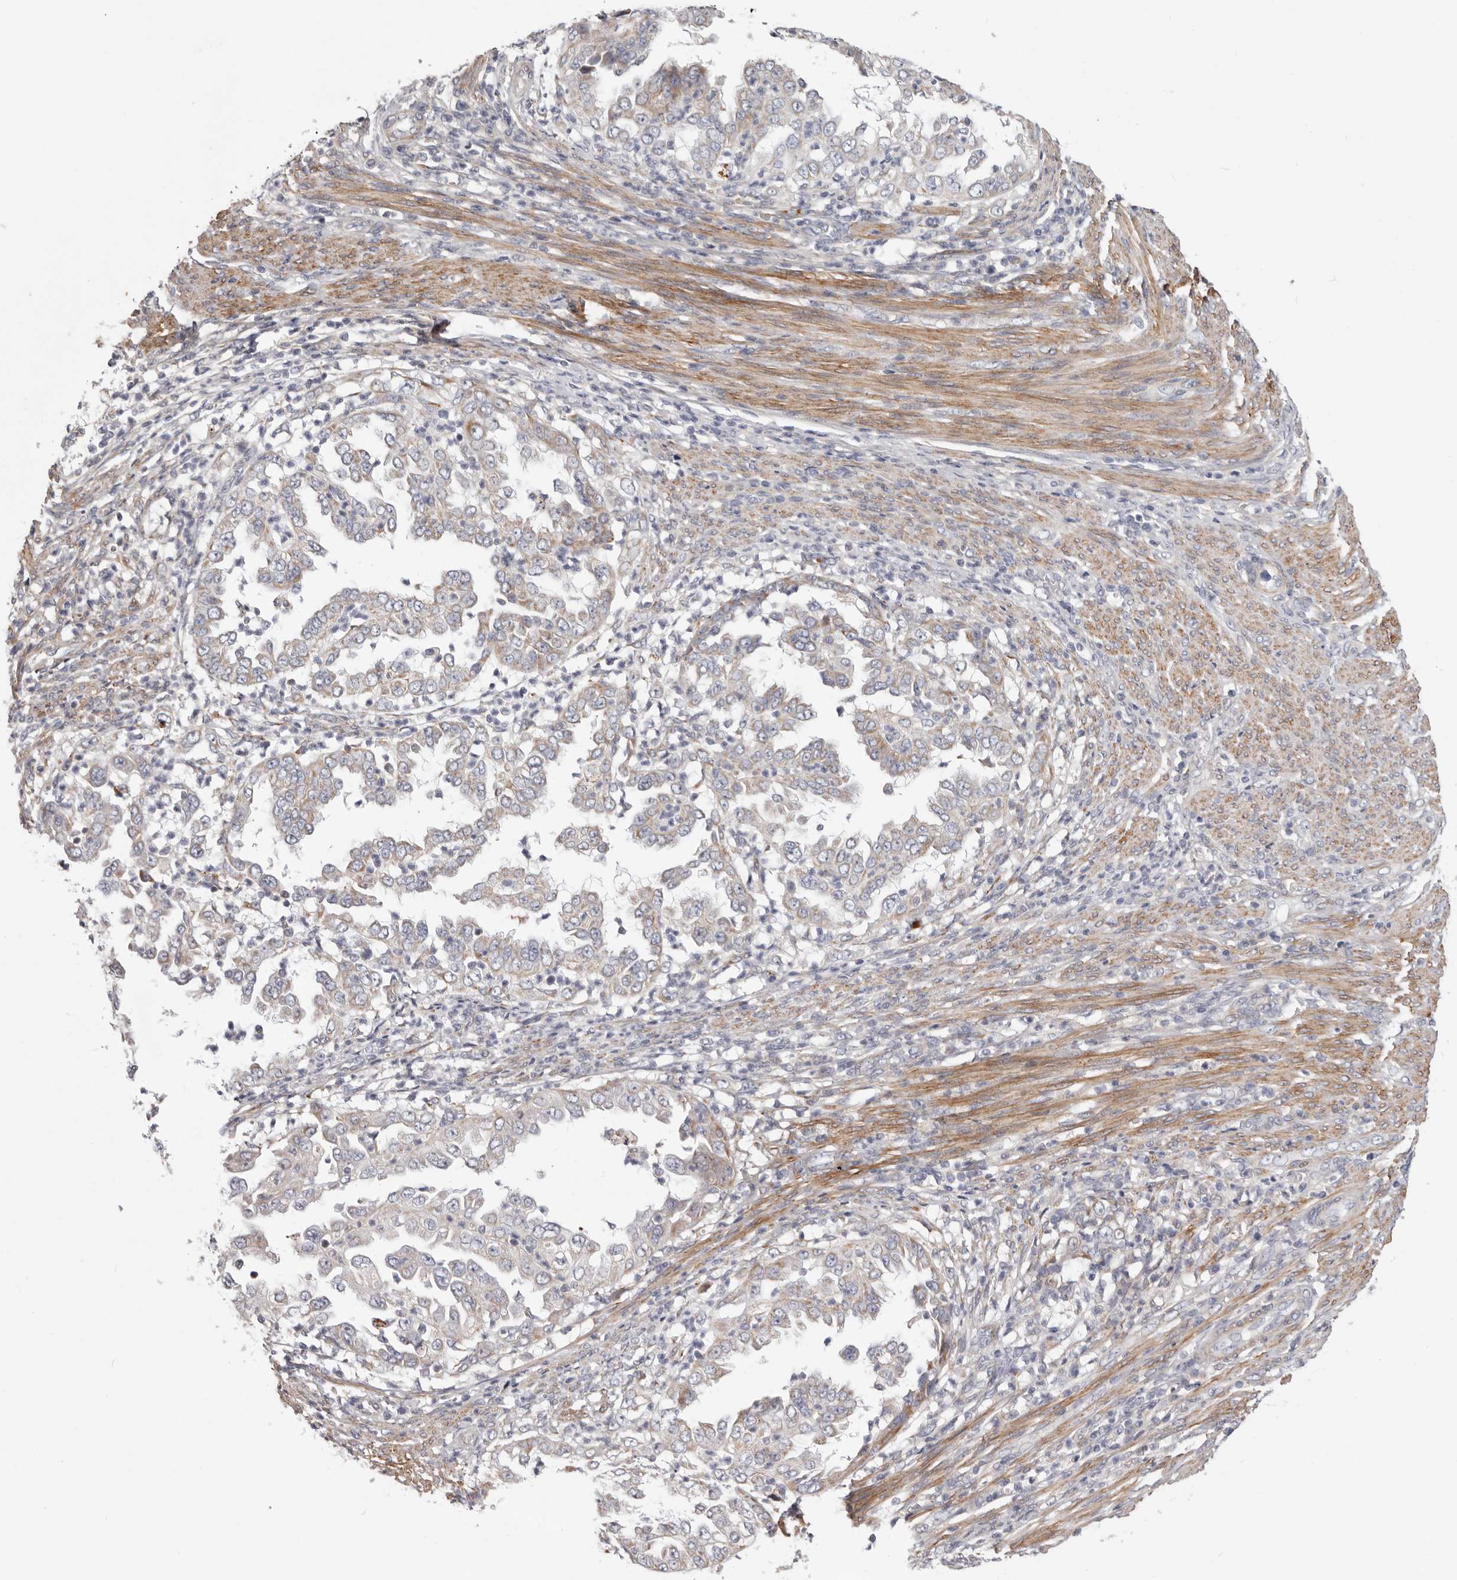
{"staining": {"intensity": "weak", "quantity": "<25%", "location": "cytoplasmic/membranous"}, "tissue": "endometrial cancer", "cell_type": "Tumor cells", "image_type": "cancer", "snomed": [{"axis": "morphology", "description": "Adenocarcinoma, NOS"}, {"axis": "topography", "description": "Endometrium"}], "caption": "Protein analysis of adenocarcinoma (endometrial) exhibits no significant positivity in tumor cells. (DAB IHC, high magnification).", "gene": "MRPS10", "patient": {"sex": "female", "age": 85}}